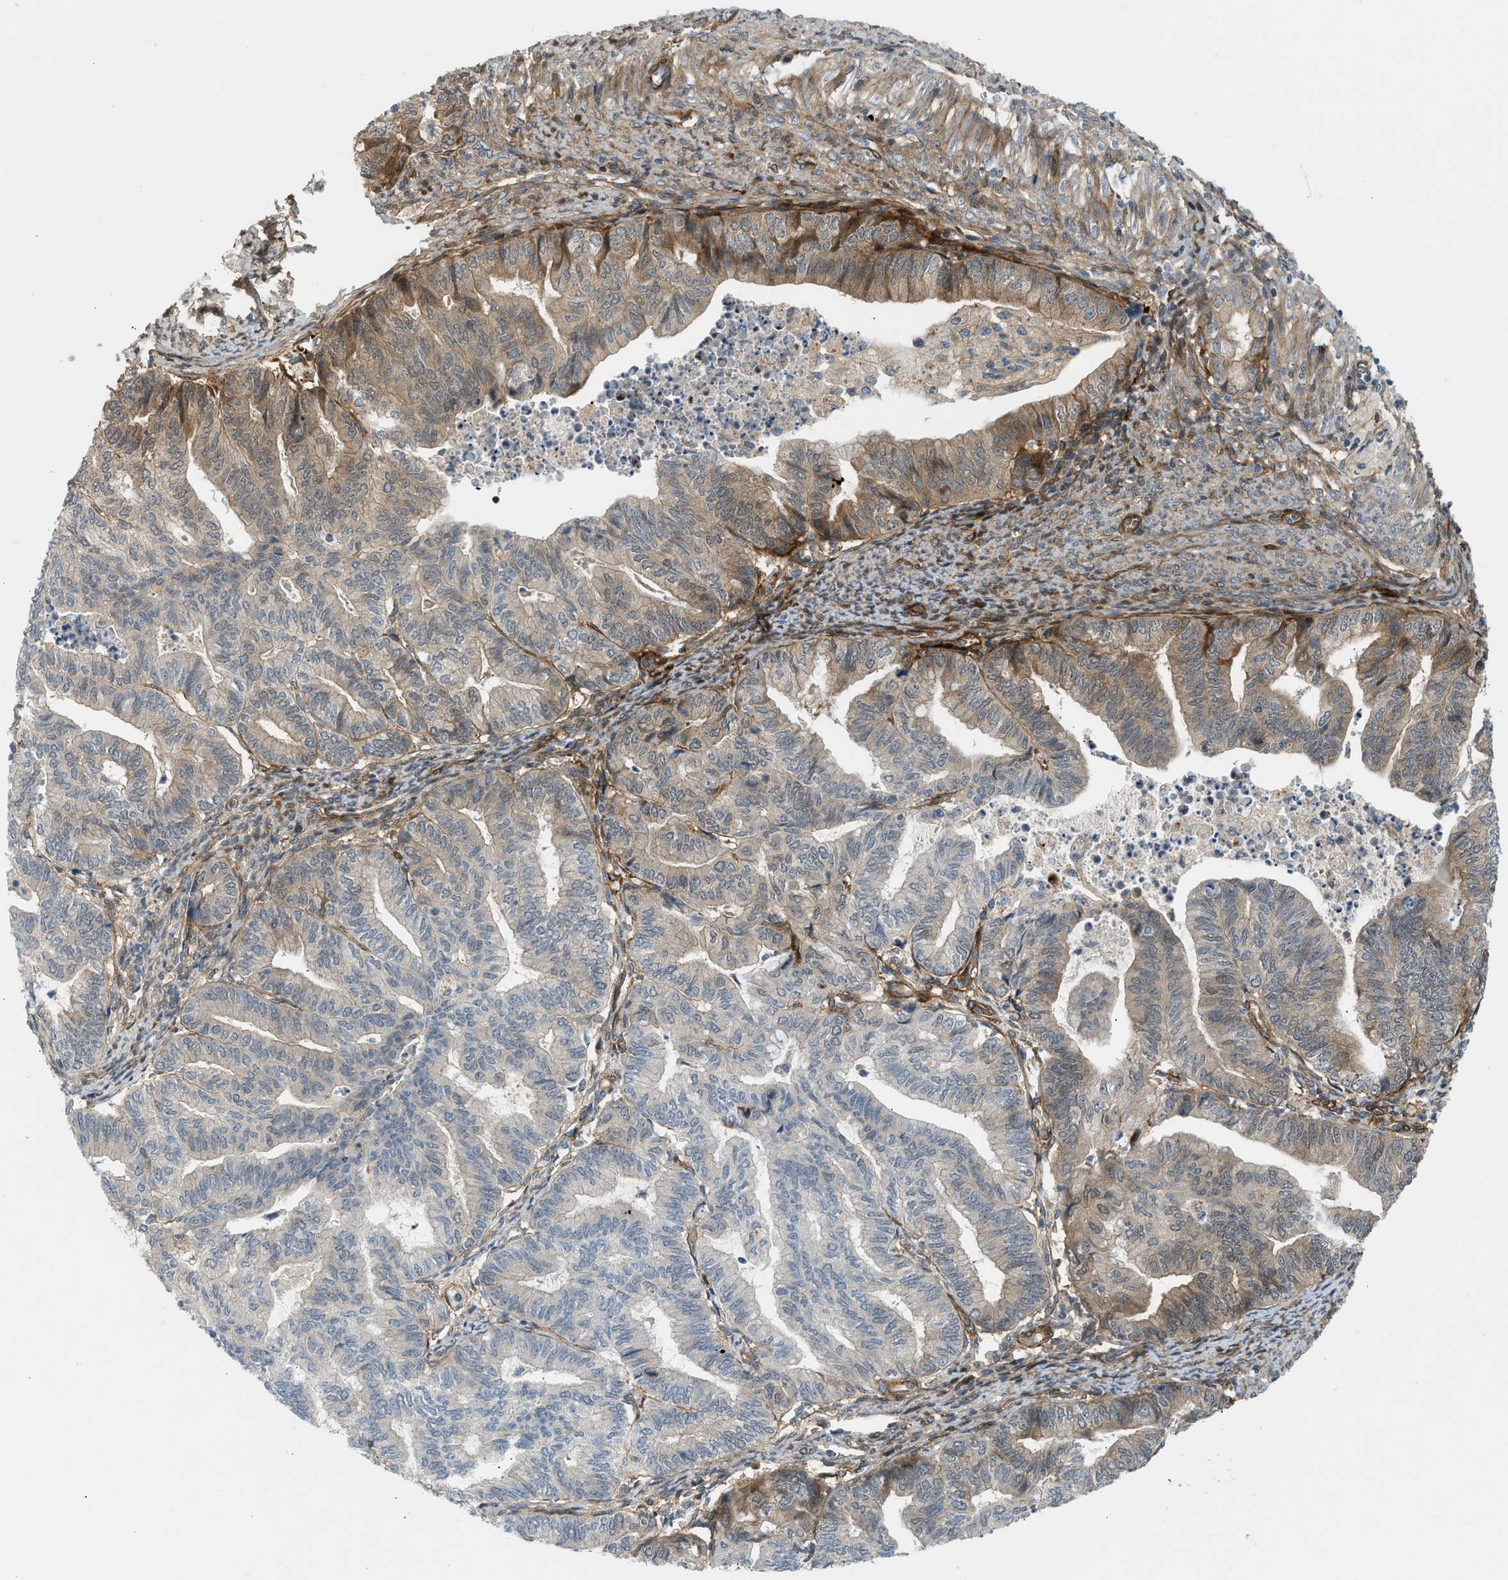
{"staining": {"intensity": "moderate", "quantity": "25%-75%", "location": "cytoplasmic/membranous"}, "tissue": "endometrial cancer", "cell_type": "Tumor cells", "image_type": "cancer", "snomed": [{"axis": "morphology", "description": "Adenocarcinoma, NOS"}, {"axis": "topography", "description": "Endometrium"}], "caption": "IHC of human endometrial cancer (adenocarcinoma) demonstrates medium levels of moderate cytoplasmic/membranous positivity in approximately 25%-75% of tumor cells.", "gene": "EDNRA", "patient": {"sex": "female", "age": 79}}